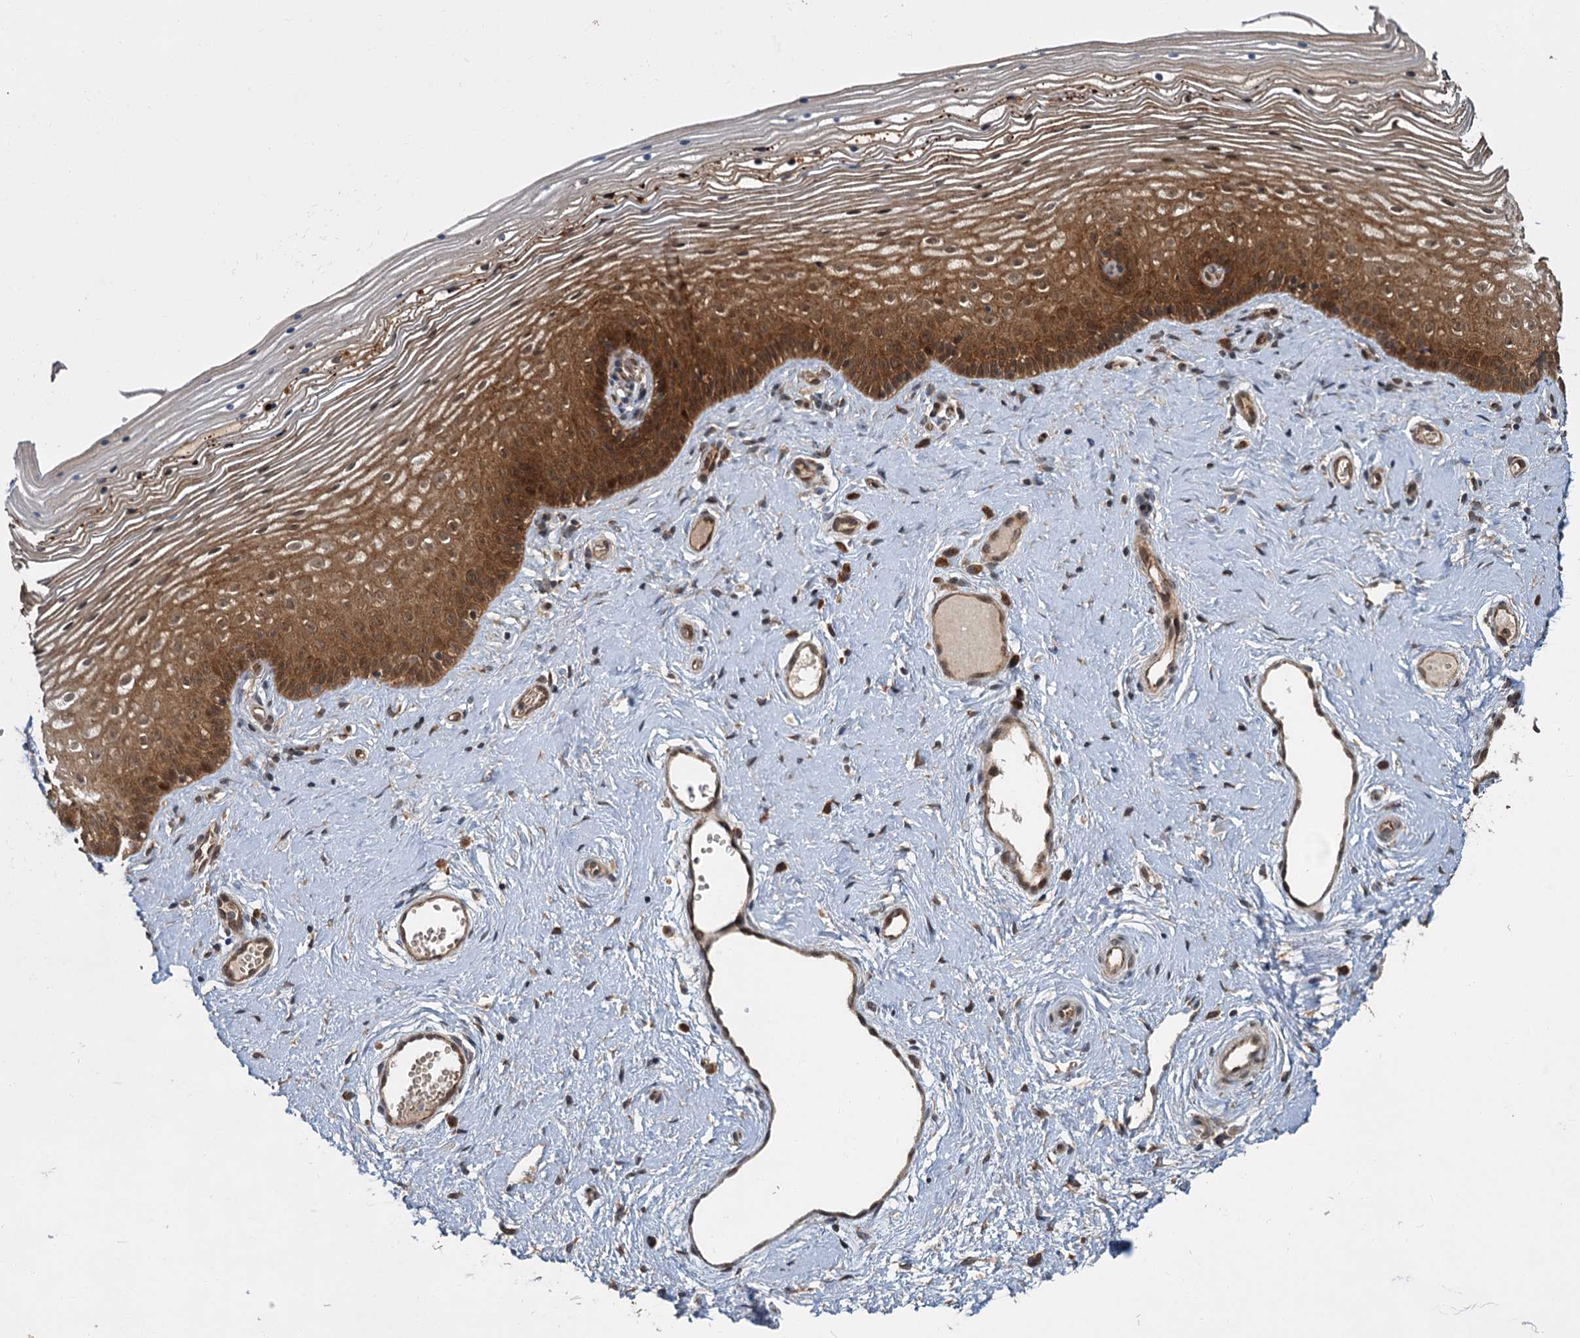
{"staining": {"intensity": "strong", "quantity": "25%-75%", "location": "cytoplasmic/membranous,nuclear"}, "tissue": "vagina", "cell_type": "Squamous epithelial cells", "image_type": "normal", "snomed": [{"axis": "morphology", "description": "Normal tissue, NOS"}, {"axis": "topography", "description": "Vagina"}], "caption": "Immunohistochemical staining of normal human vagina shows high levels of strong cytoplasmic/membranous,nuclear positivity in approximately 25%-75% of squamous epithelial cells. The staining was performed using DAB to visualize the protein expression in brown, while the nuclei were stained in blue with hematoxylin (Magnification: 20x).", "gene": "KANSL2", "patient": {"sex": "female", "age": 46}}